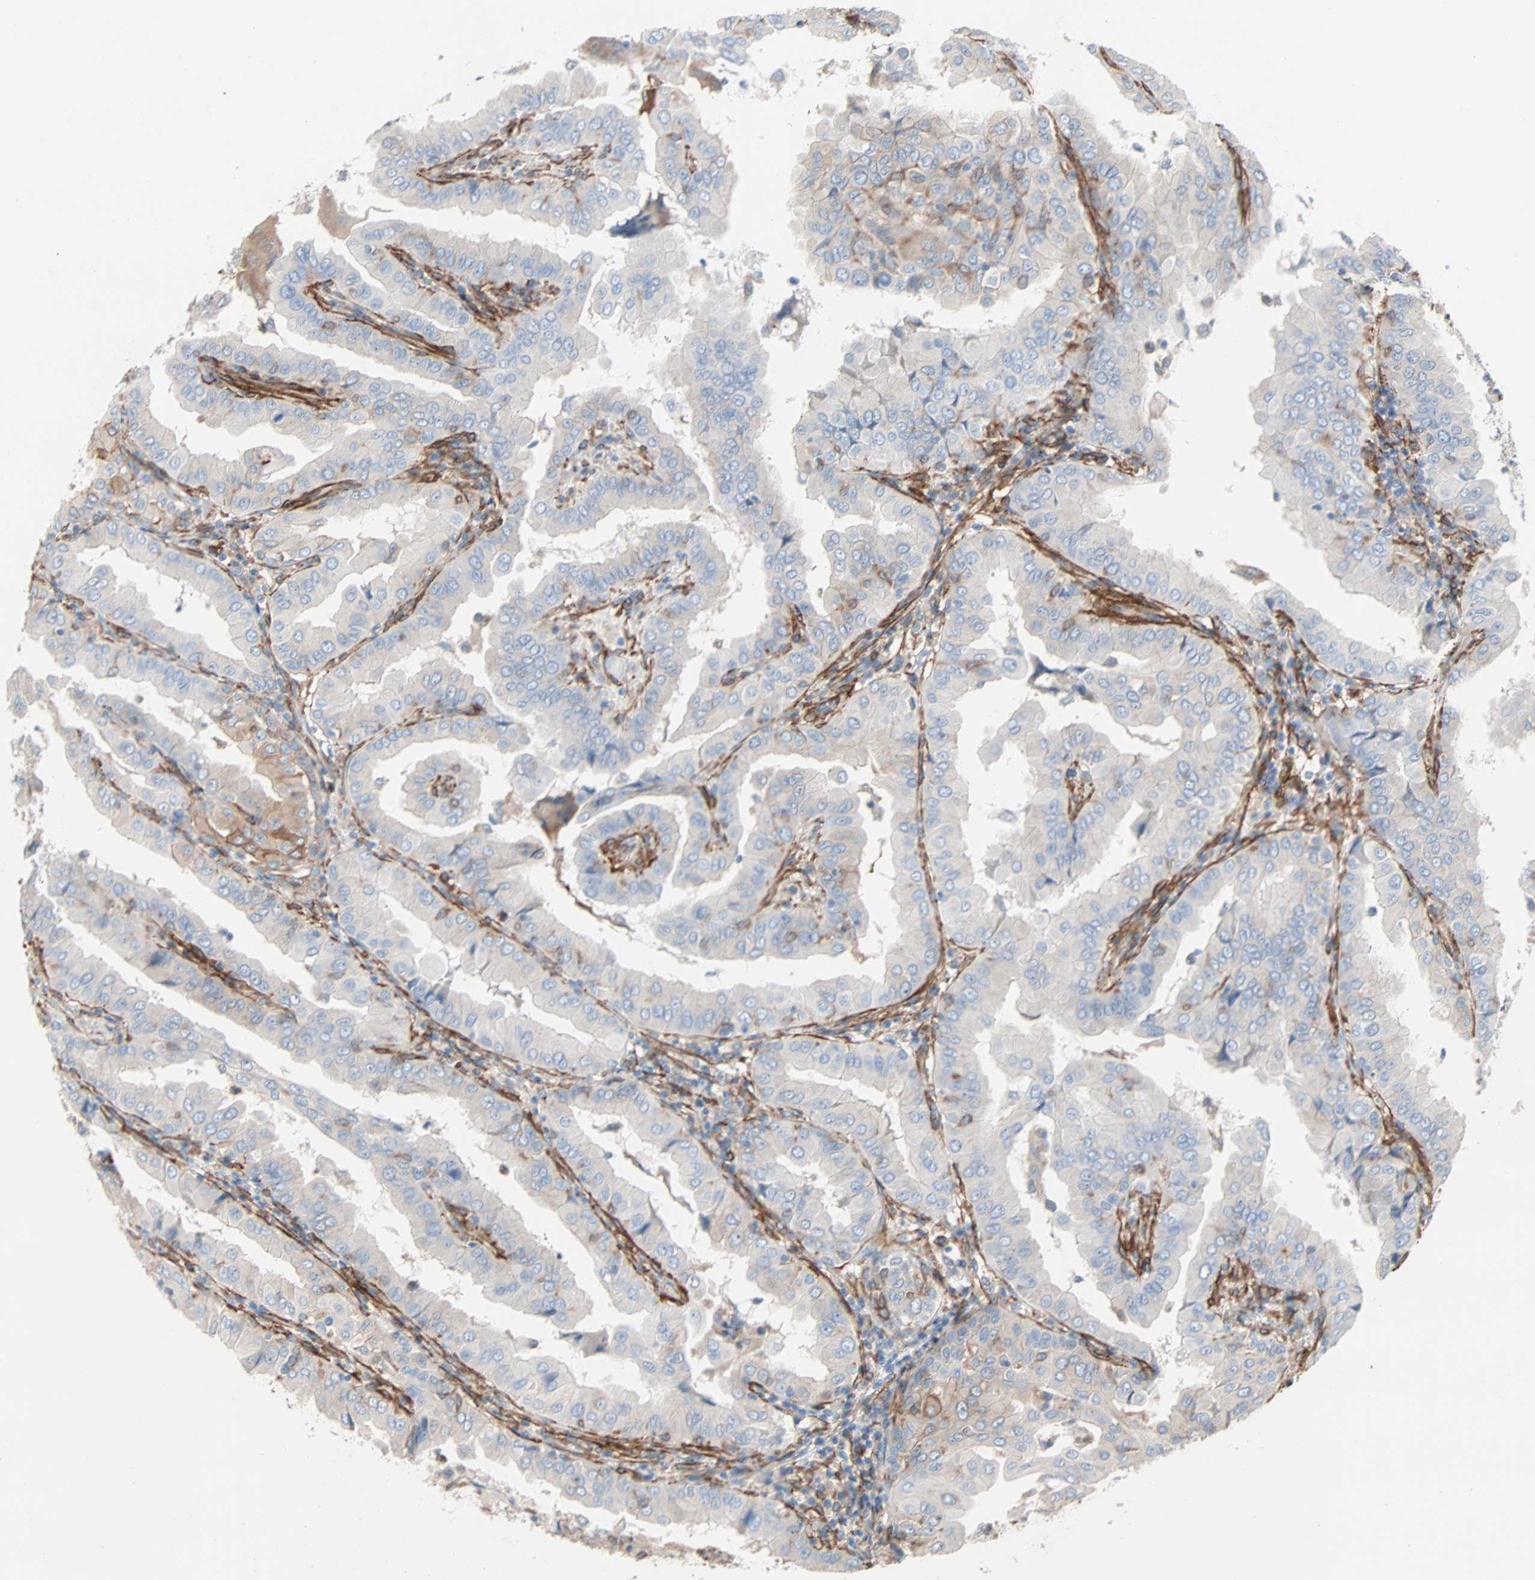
{"staining": {"intensity": "weak", "quantity": ">75%", "location": "cytoplasmic/membranous"}, "tissue": "thyroid cancer", "cell_type": "Tumor cells", "image_type": "cancer", "snomed": [{"axis": "morphology", "description": "Papillary adenocarcinoma, NOS"}, {"axis": "topography", "description": "Thyroid gland"}], "caption": "Brown immunohistochemical staining in thyroid cancer (papillary adenocarcinoma) shows weak cytoplasmic/membranous staining in approximately >75% of tumor cells. (IHC, brightfield microscopy, high magnification).", "gene": "EPB41L2", "patient": {"sex": "male", "age": 33}}